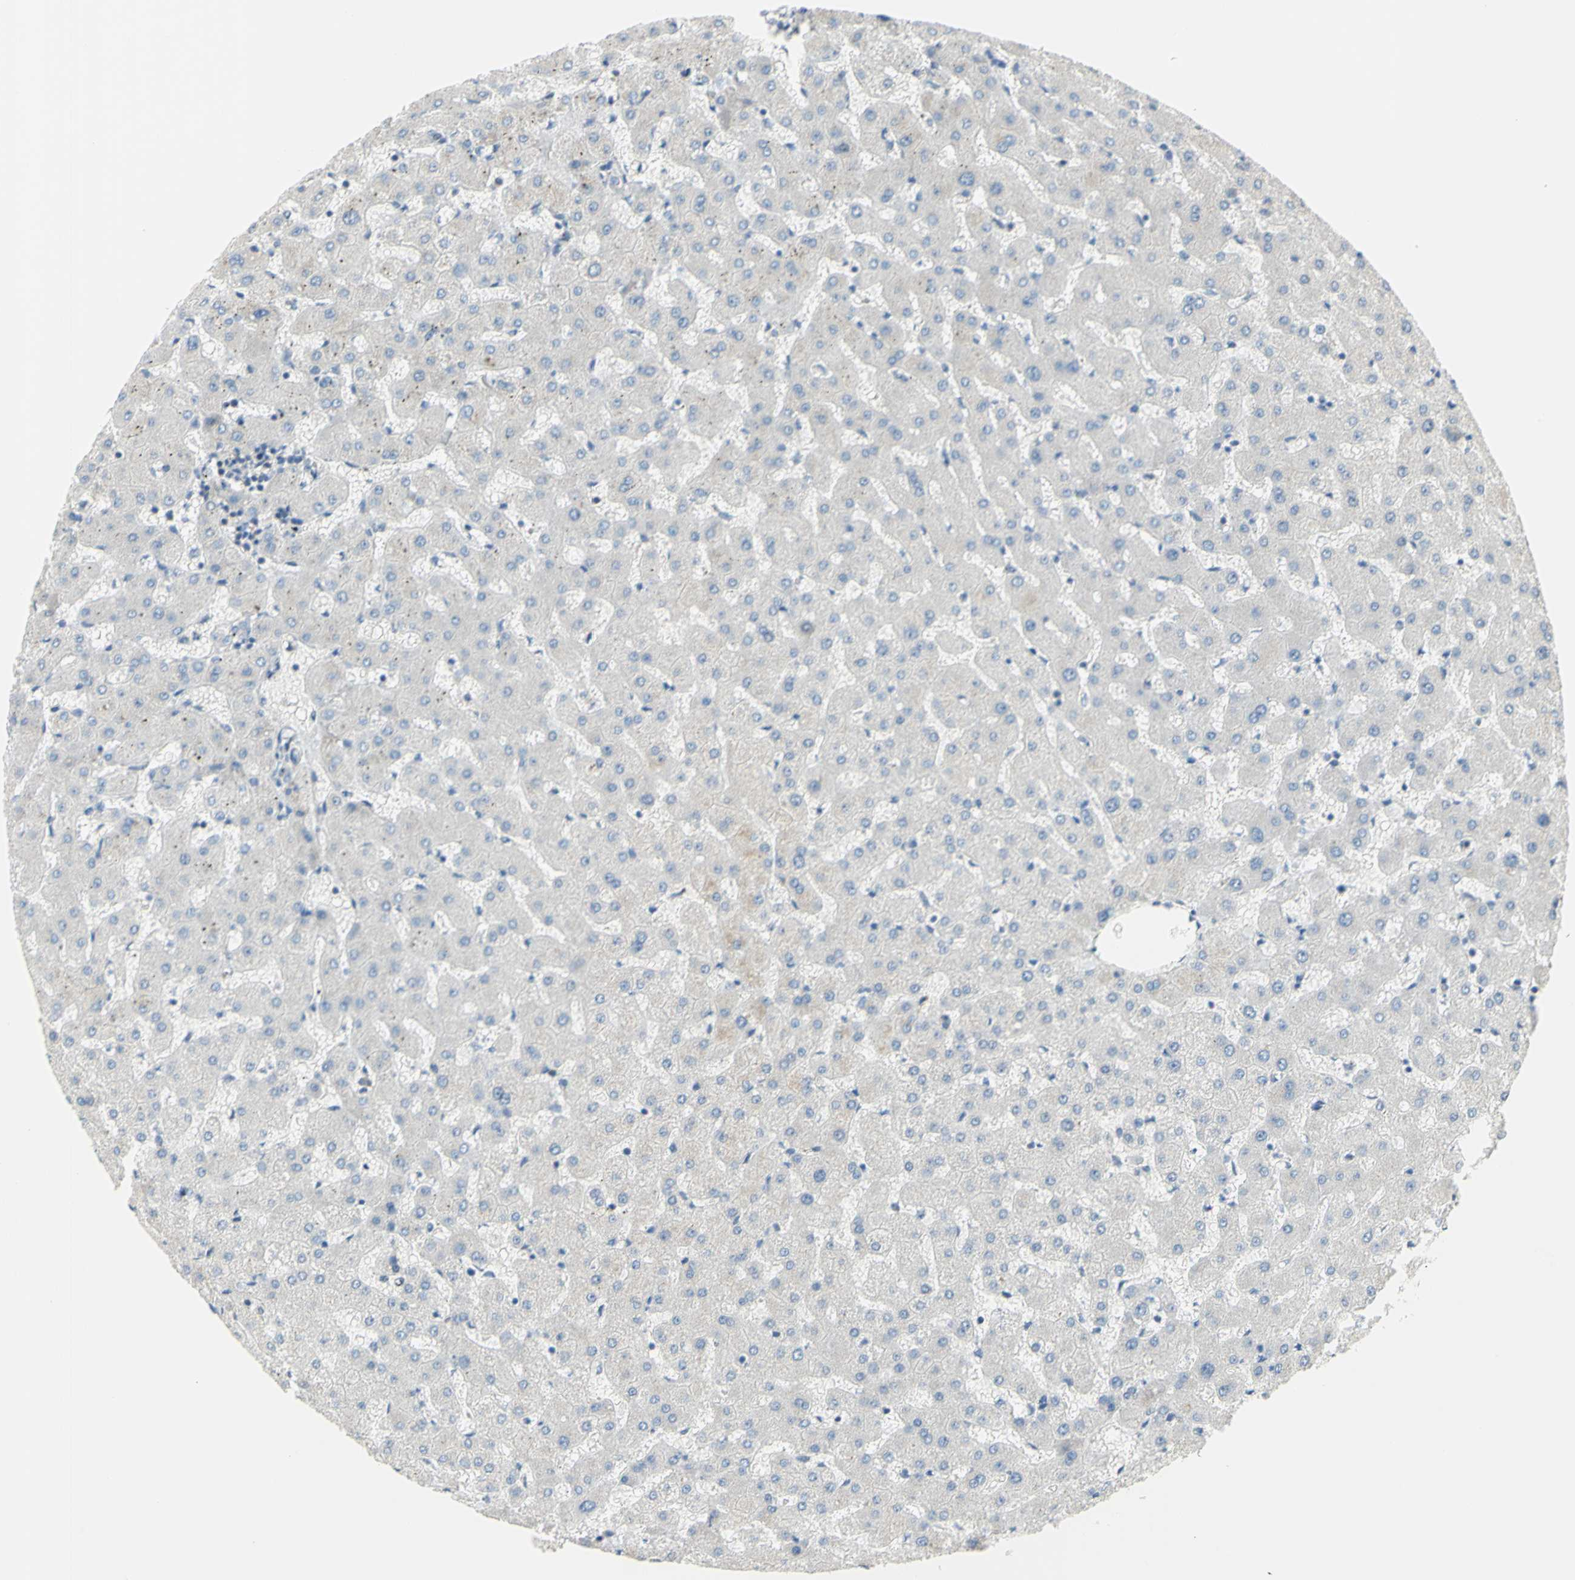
{"staining": {"intensity": "weak", "quantity": "25%-75%", "location": "cytoplasmic/membranous"}, "tissue": "liver", "cell_type": "Cholangiocytes", "image_type": "normal", "snomed": [{"axis": "morphology", "description": "Normal tissue, NOS"}, {"axis": "topography", "description": "Liver"}], "caption": "Weak cytoplasmic/membranous protein expression is seen in approximately 25%-75% of cholangiocytes in liver. (brown staining indicates protein expression, while blue staining denotes nuclei).", "gene": "MUC1", "patient": {"sex": "female", "age": 63}}